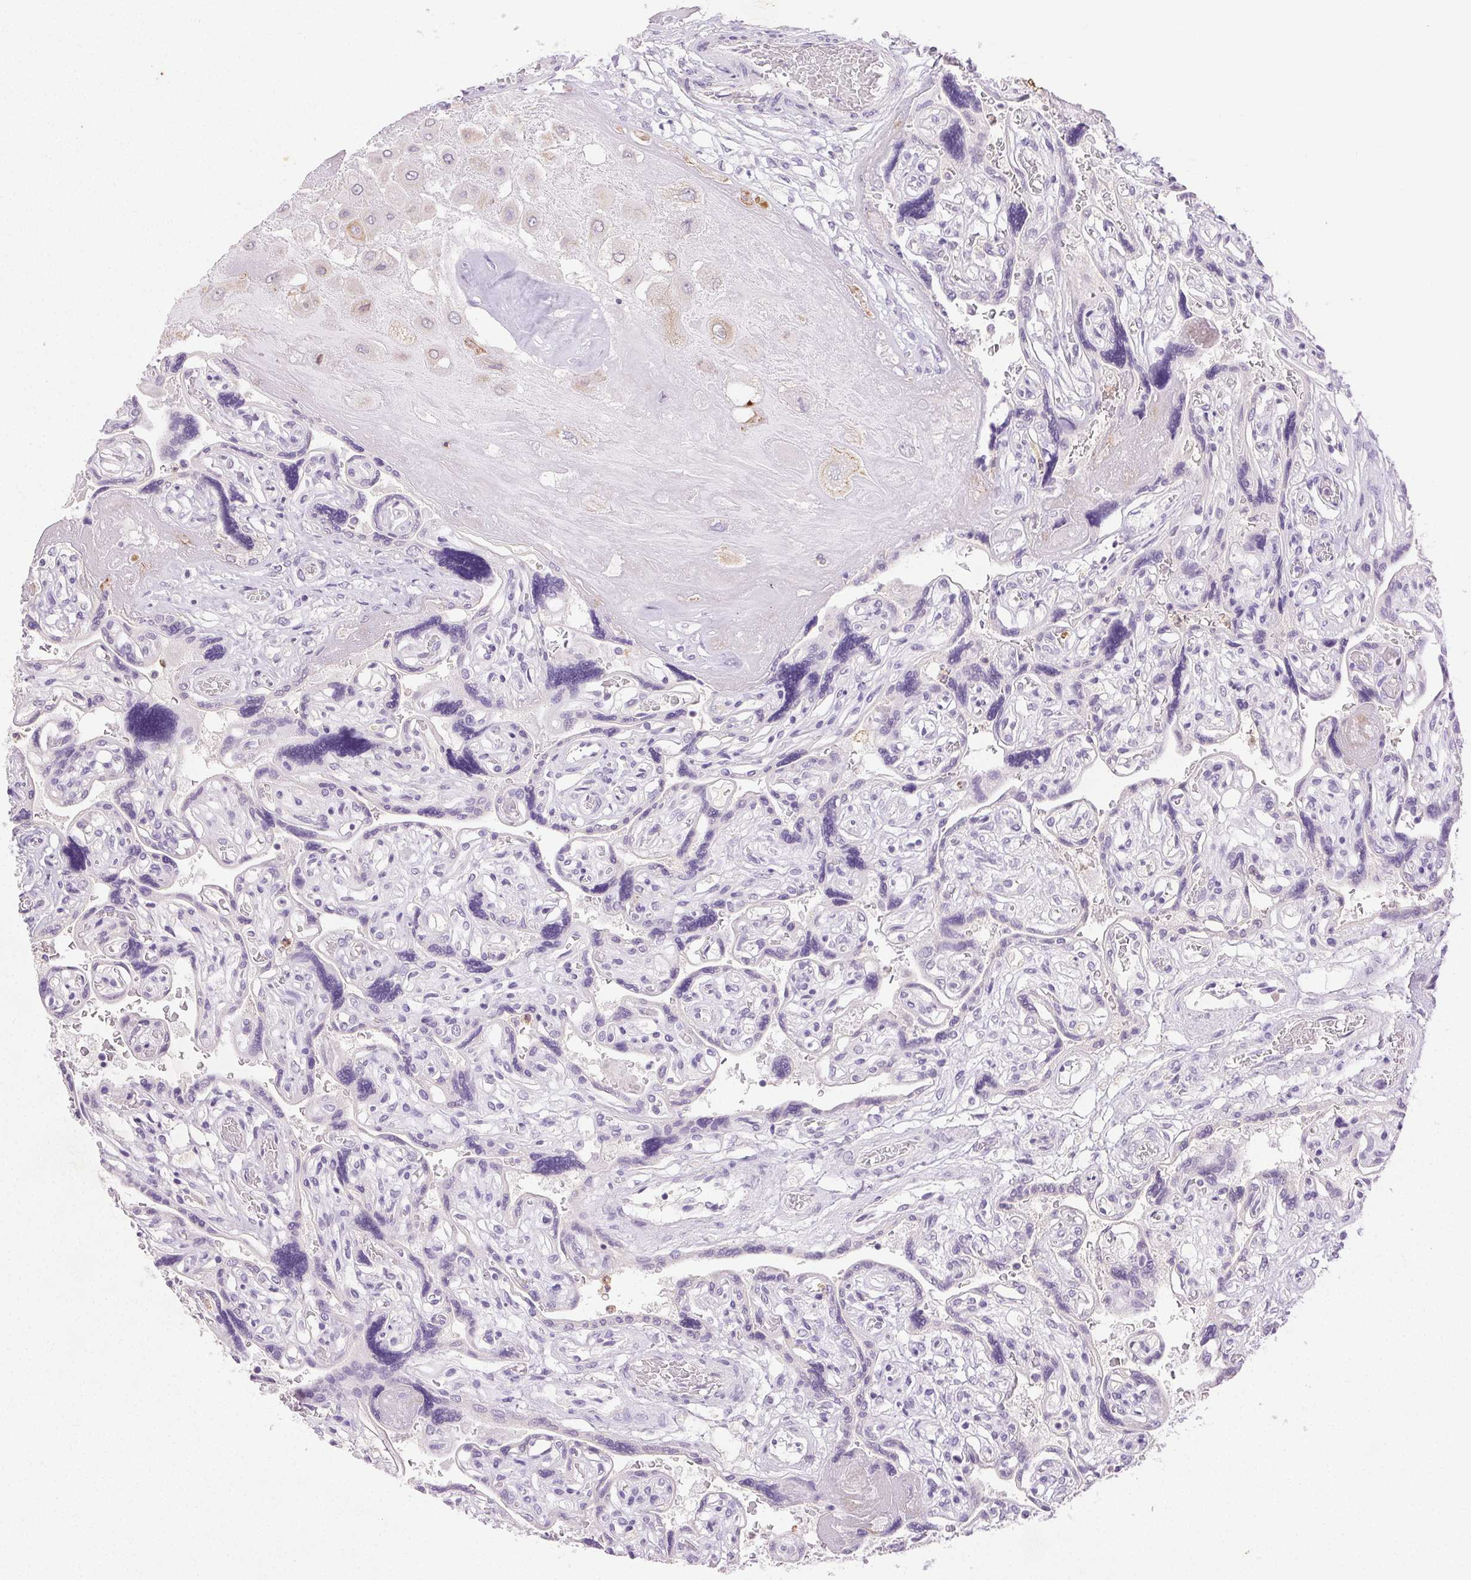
{"staining": {"intensity": "weak", "quantity": "<25%", "location": "cytoplasmic/membranous"}, "tissue": "placenta", "cell_type": "Decidual cells", "image_type": "normal", "snomed": [{"axis": "morphology", "description": "Normal tissue, NOS"}, {"axis": "topography", "description": "Placenta"}], "caption": "Placenta stained for a protein using immunohistochemistry demonstrates no staining decidual cells.", "gene": "EMX2", "patient": {"sex": "female", "age": 32}}